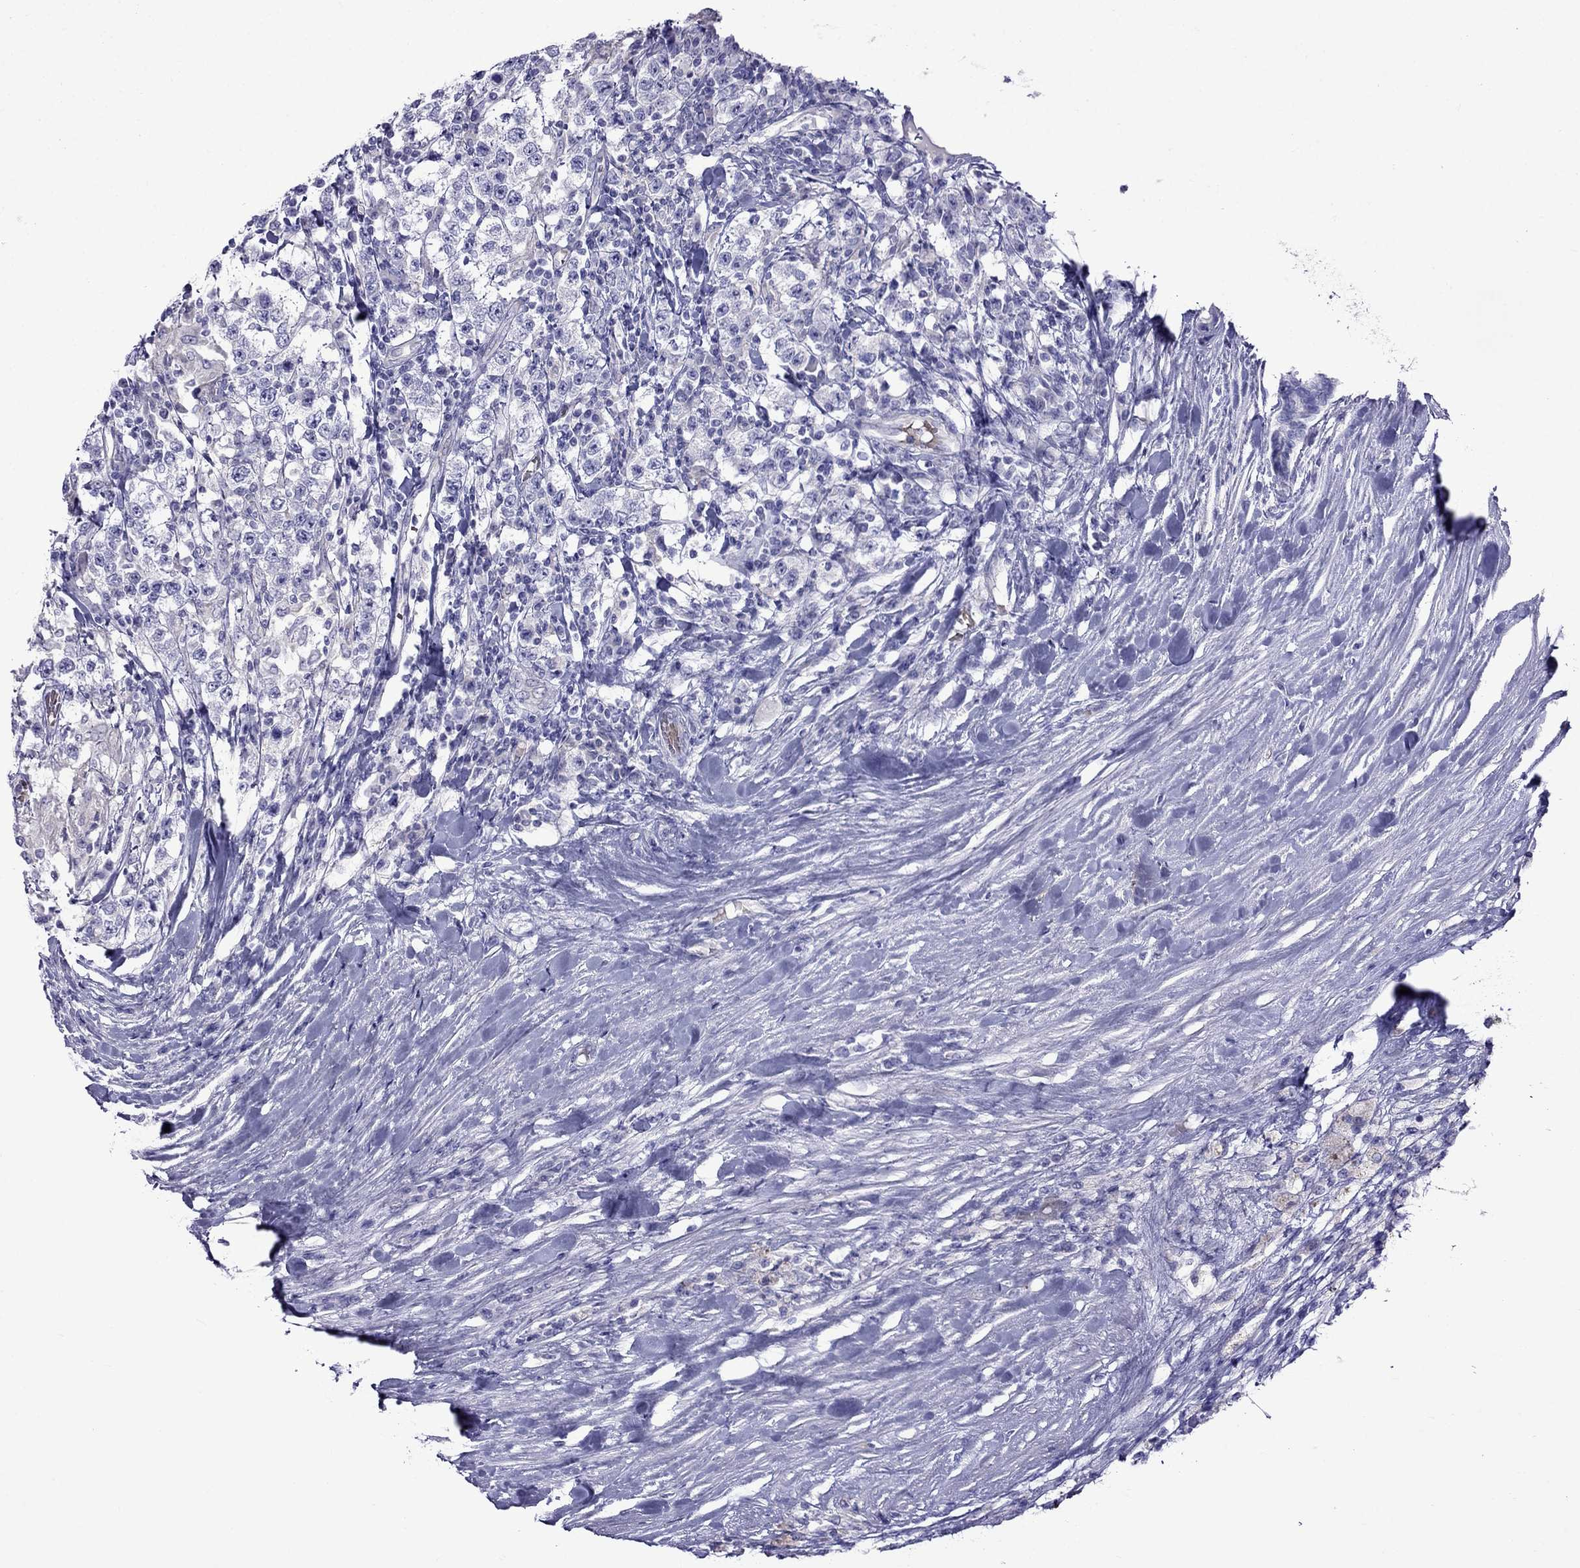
{"staining": {"intensity": "negative", "quantity": "none", "location": "none"}, "tissue": "testis cancer", "cell_type": "Tumor cells", "image_type": "cancer", "snomed": [{"axis": "morphology", "description": "Seminoma, NOS"}, {"axis": "morphology", "description": "Carcinoma, Embryonal, NOS"}, {"axis": "topography", "description": "Testis"}], "caption": "Photomicrograph shows no significant protein expression in tumor cells of seminoma (testis).", "gene": "TDRD1", "patient": {"sex": "male", "age": 41}}